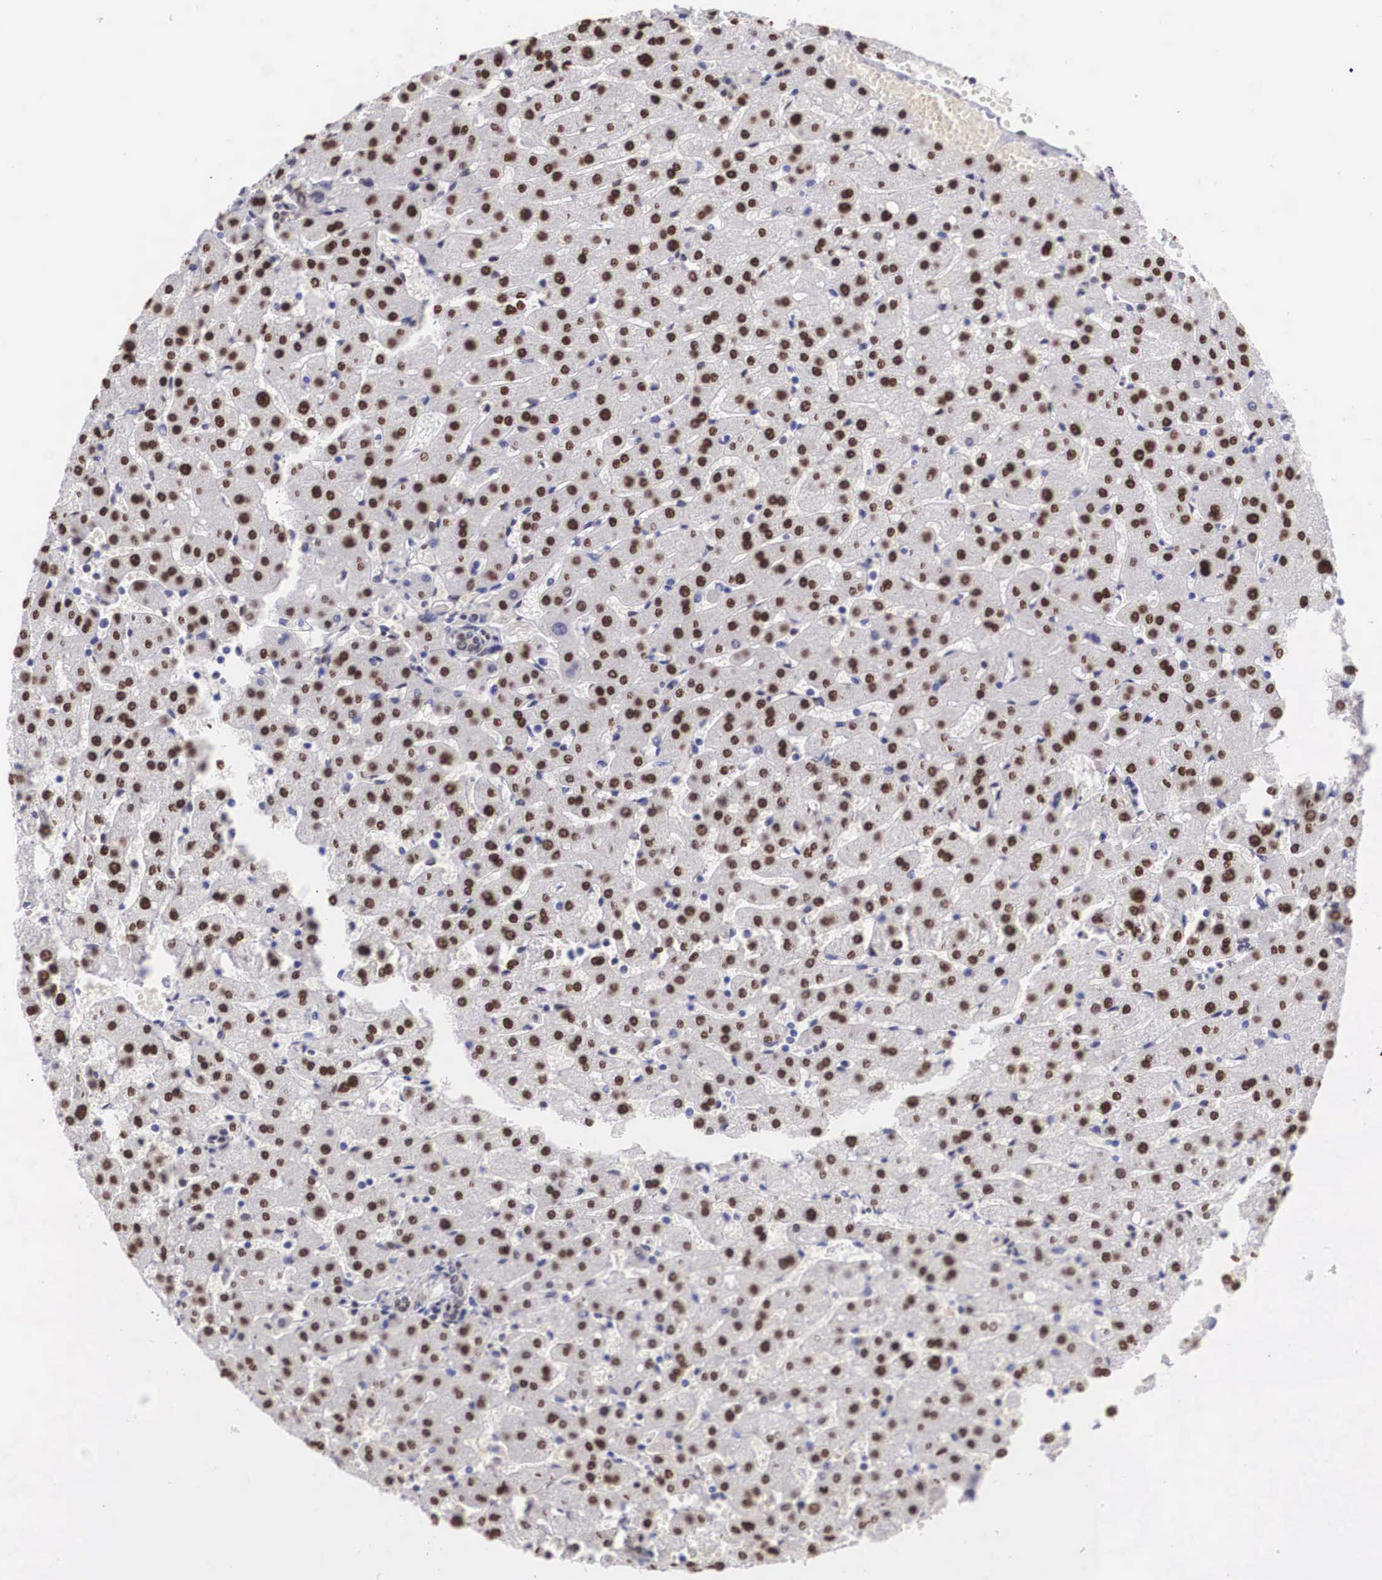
{"staining": {"intensity": "weak", "quantity": "<25%", "location": "nuclear"}, "tissue": "liver", "cell_type": "Cholangiocytes", "image_type": "normal", "snomed": [{"axis": "morphology", "description": "Normal tissue, NOS"}, {"axis": "topography", "description": "Liver"}], "caption": "Immunohistochemical staining of unremarkable liver demonstrates no significant staining in cholangiocytes. (Immunohistochemistry (ihc), brightfield microscopy, high magnification).", "gene": "HMGN5", "patient": {"sex": "female", "age": 30}}